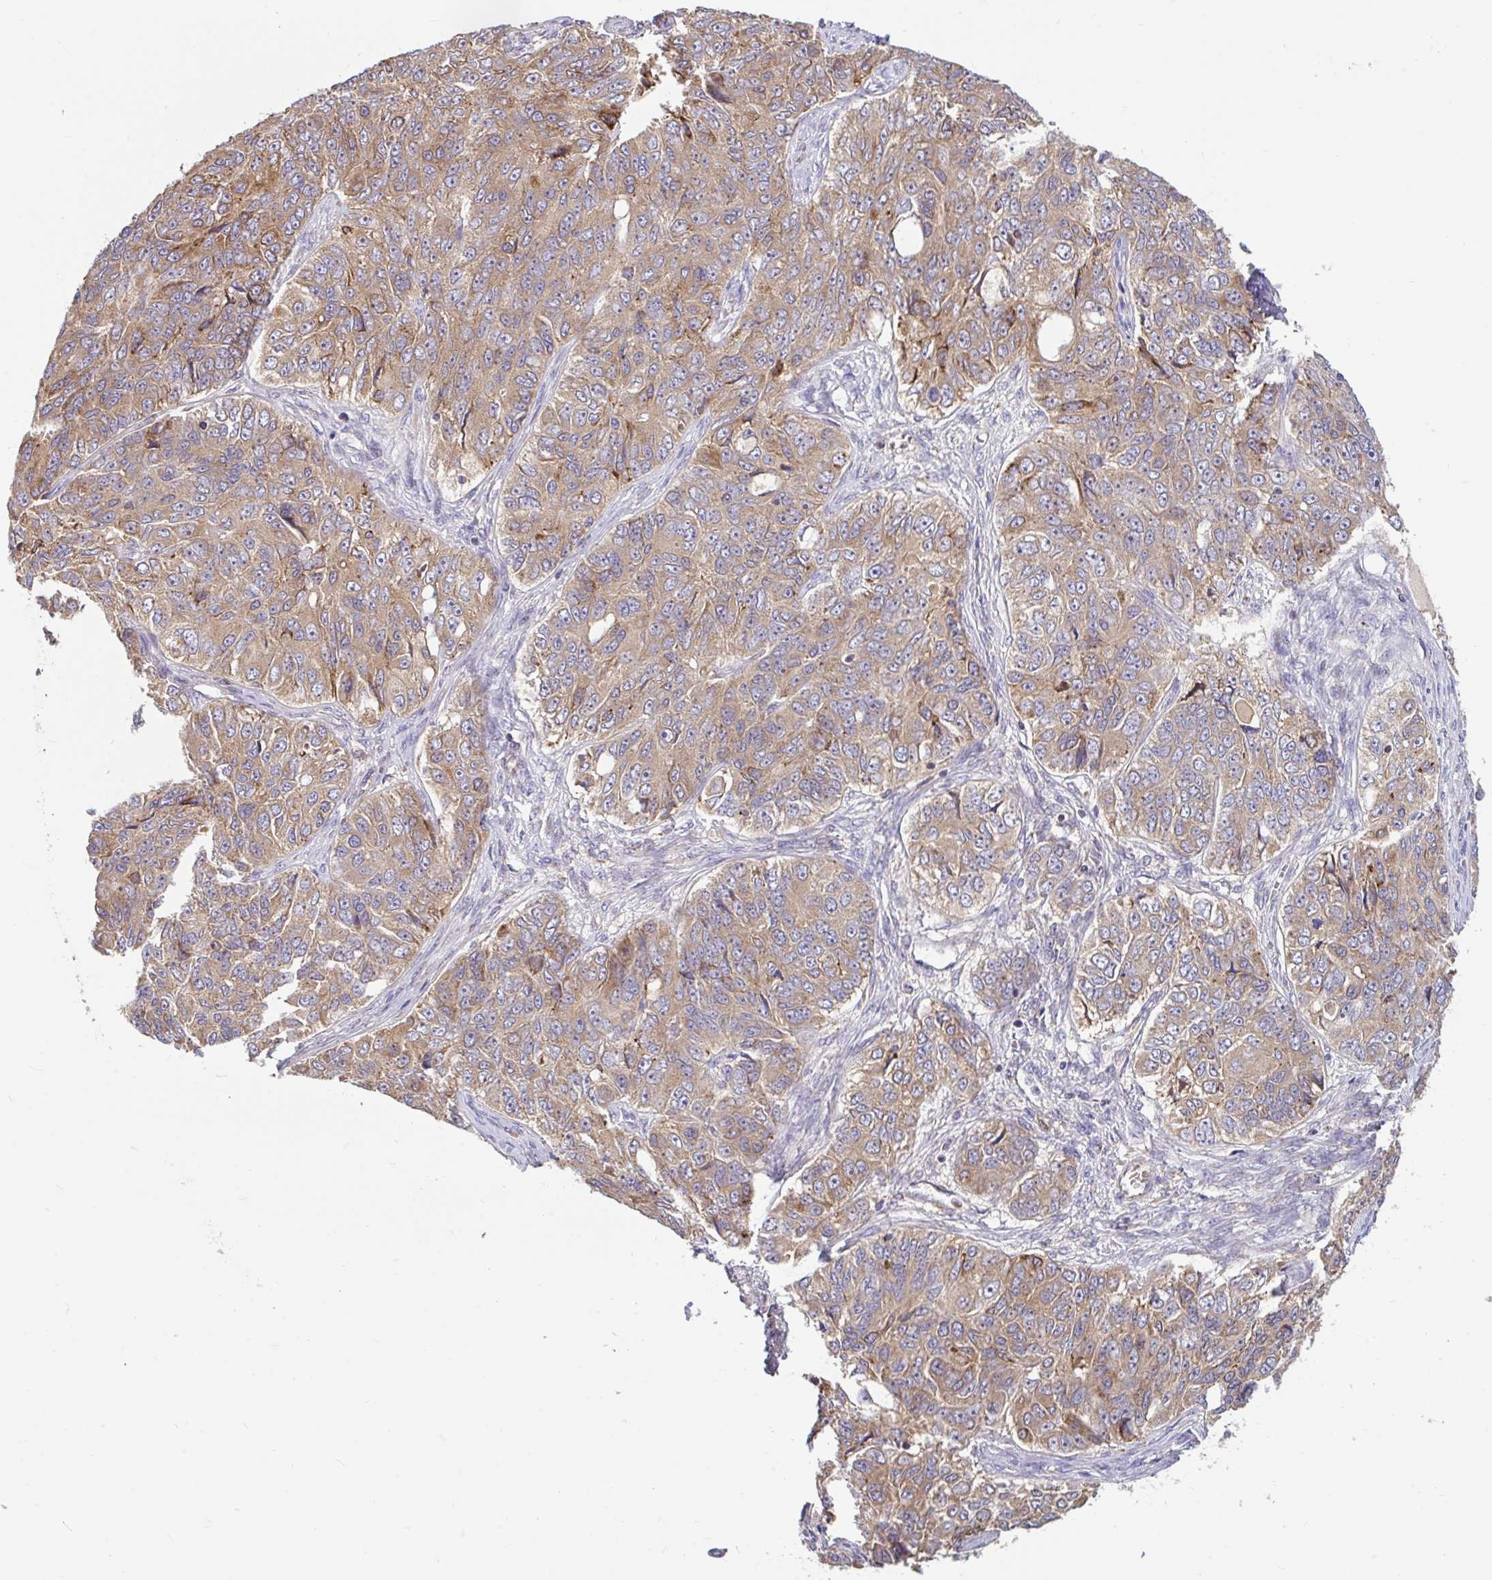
{"staining": {"intensity": "moderate", "quantity": ">75%", "location": "cytoplasmic/membranous"}, "tissue": "ovarian cancer", "cell_type": "Tumor cells", "image_type": "cancer", "snomed": [{"axis": "morphology", "description": "Carcinoma, endometroid"}, {"axis": "topography", "description": "Ovary"}], "caption": "Ovarian cancer (endometroid carcinoma) stained with a protein marker exhibits moderate staining in tumor cells.", "gene": "RALBP1", "patient": {"sex": "female", "age": 51}}